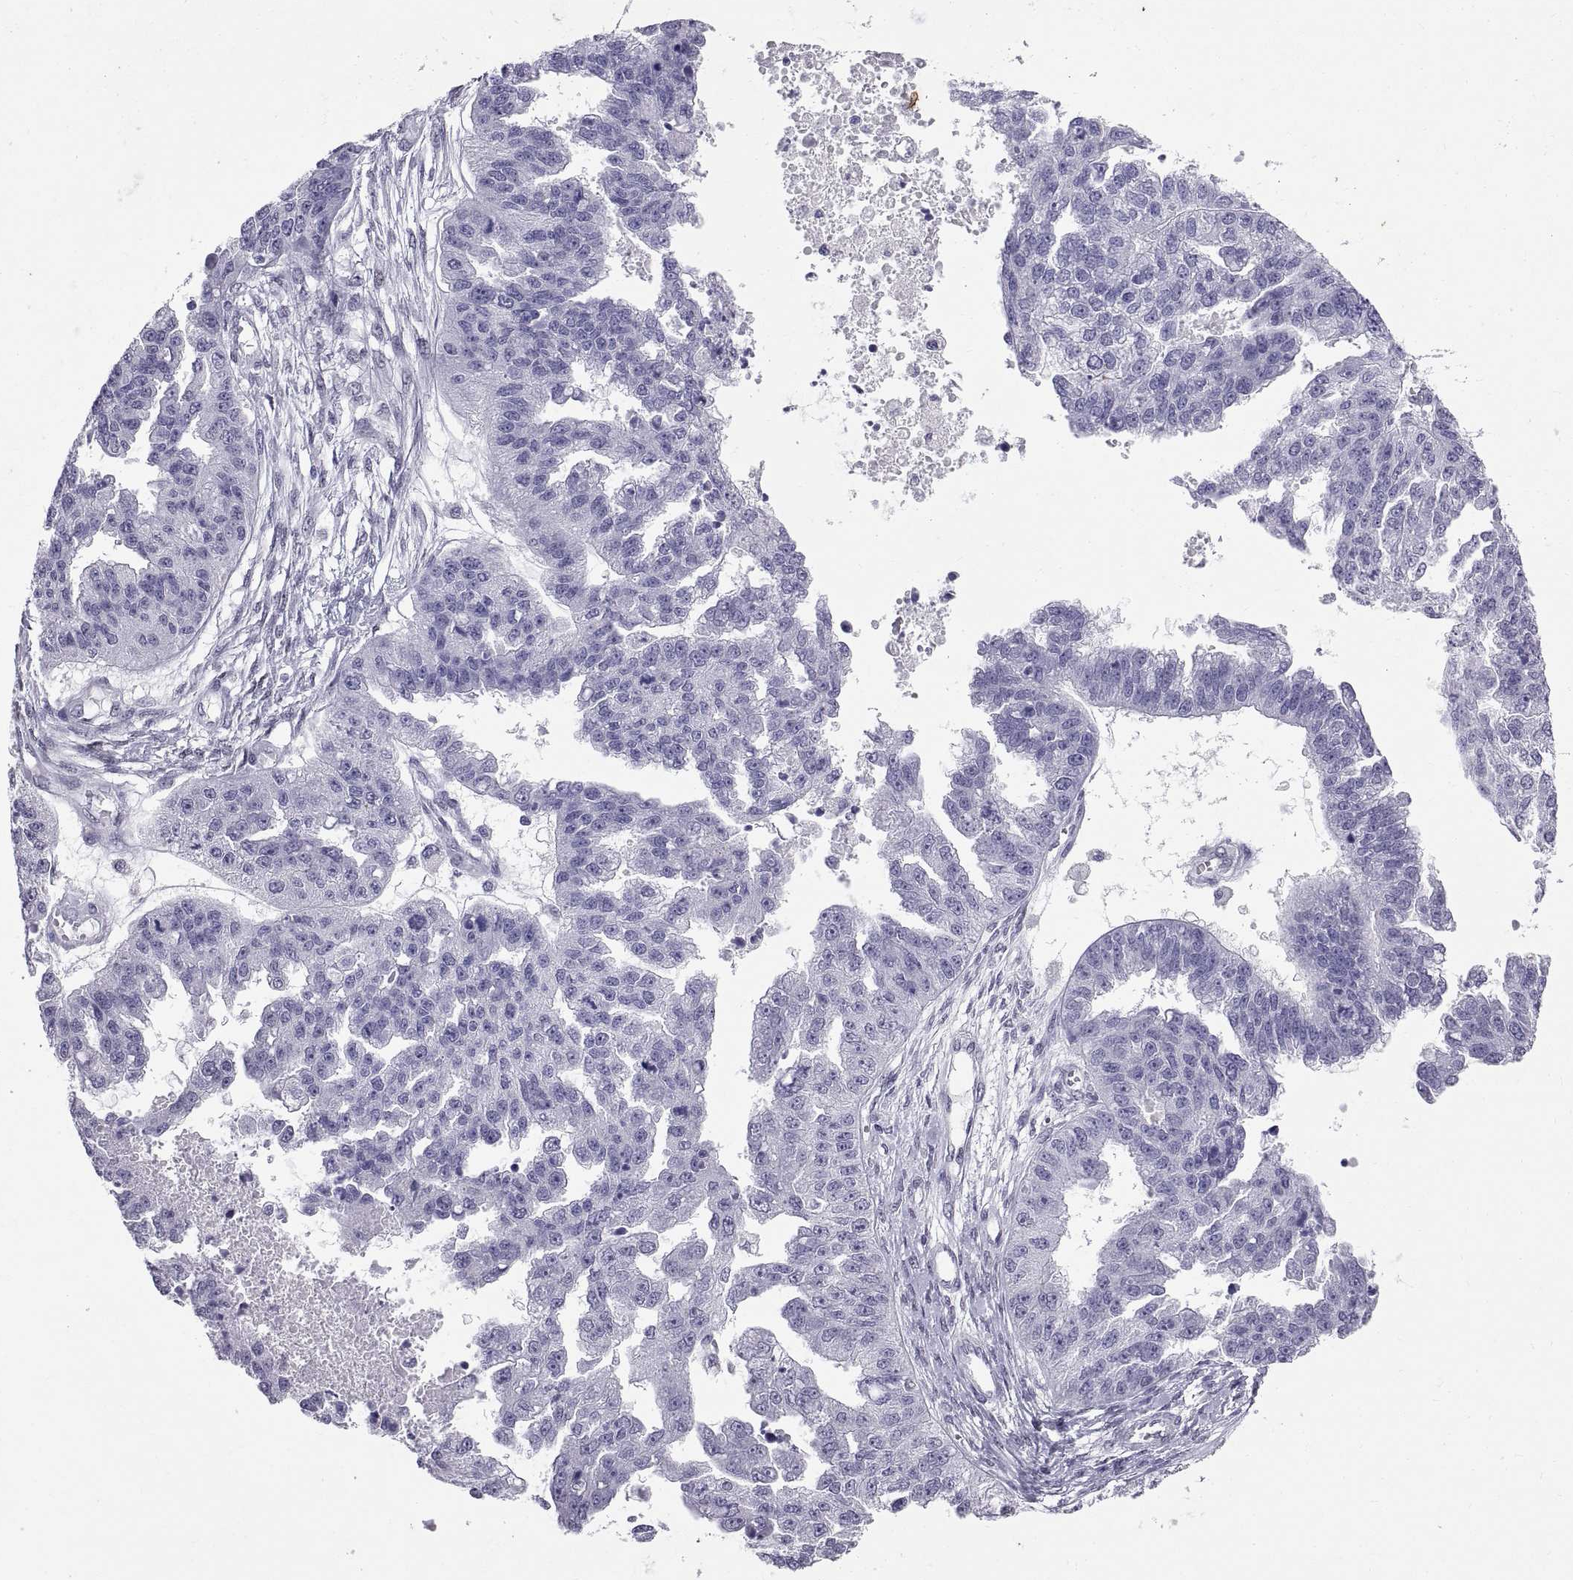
{"staining": {"intensity": "negative", "quantity": "none", "location": "none"}, "tissue": "ovarian cancer", "cell_type": "Tumor cells", "image_type": "cancer", "snomed": [{"axis": "morphology", "description": "Cystadenocarcinoma, serous, NOS"}, {"axis": "topography", "description": "Ovary"}], "caption": "Tumor cells are negative for brown protein staining in ovarian cancer (serous cystadenocarcinoma).", "gene": "KRT77", "patient": {"sex": "female", "age": 58}}